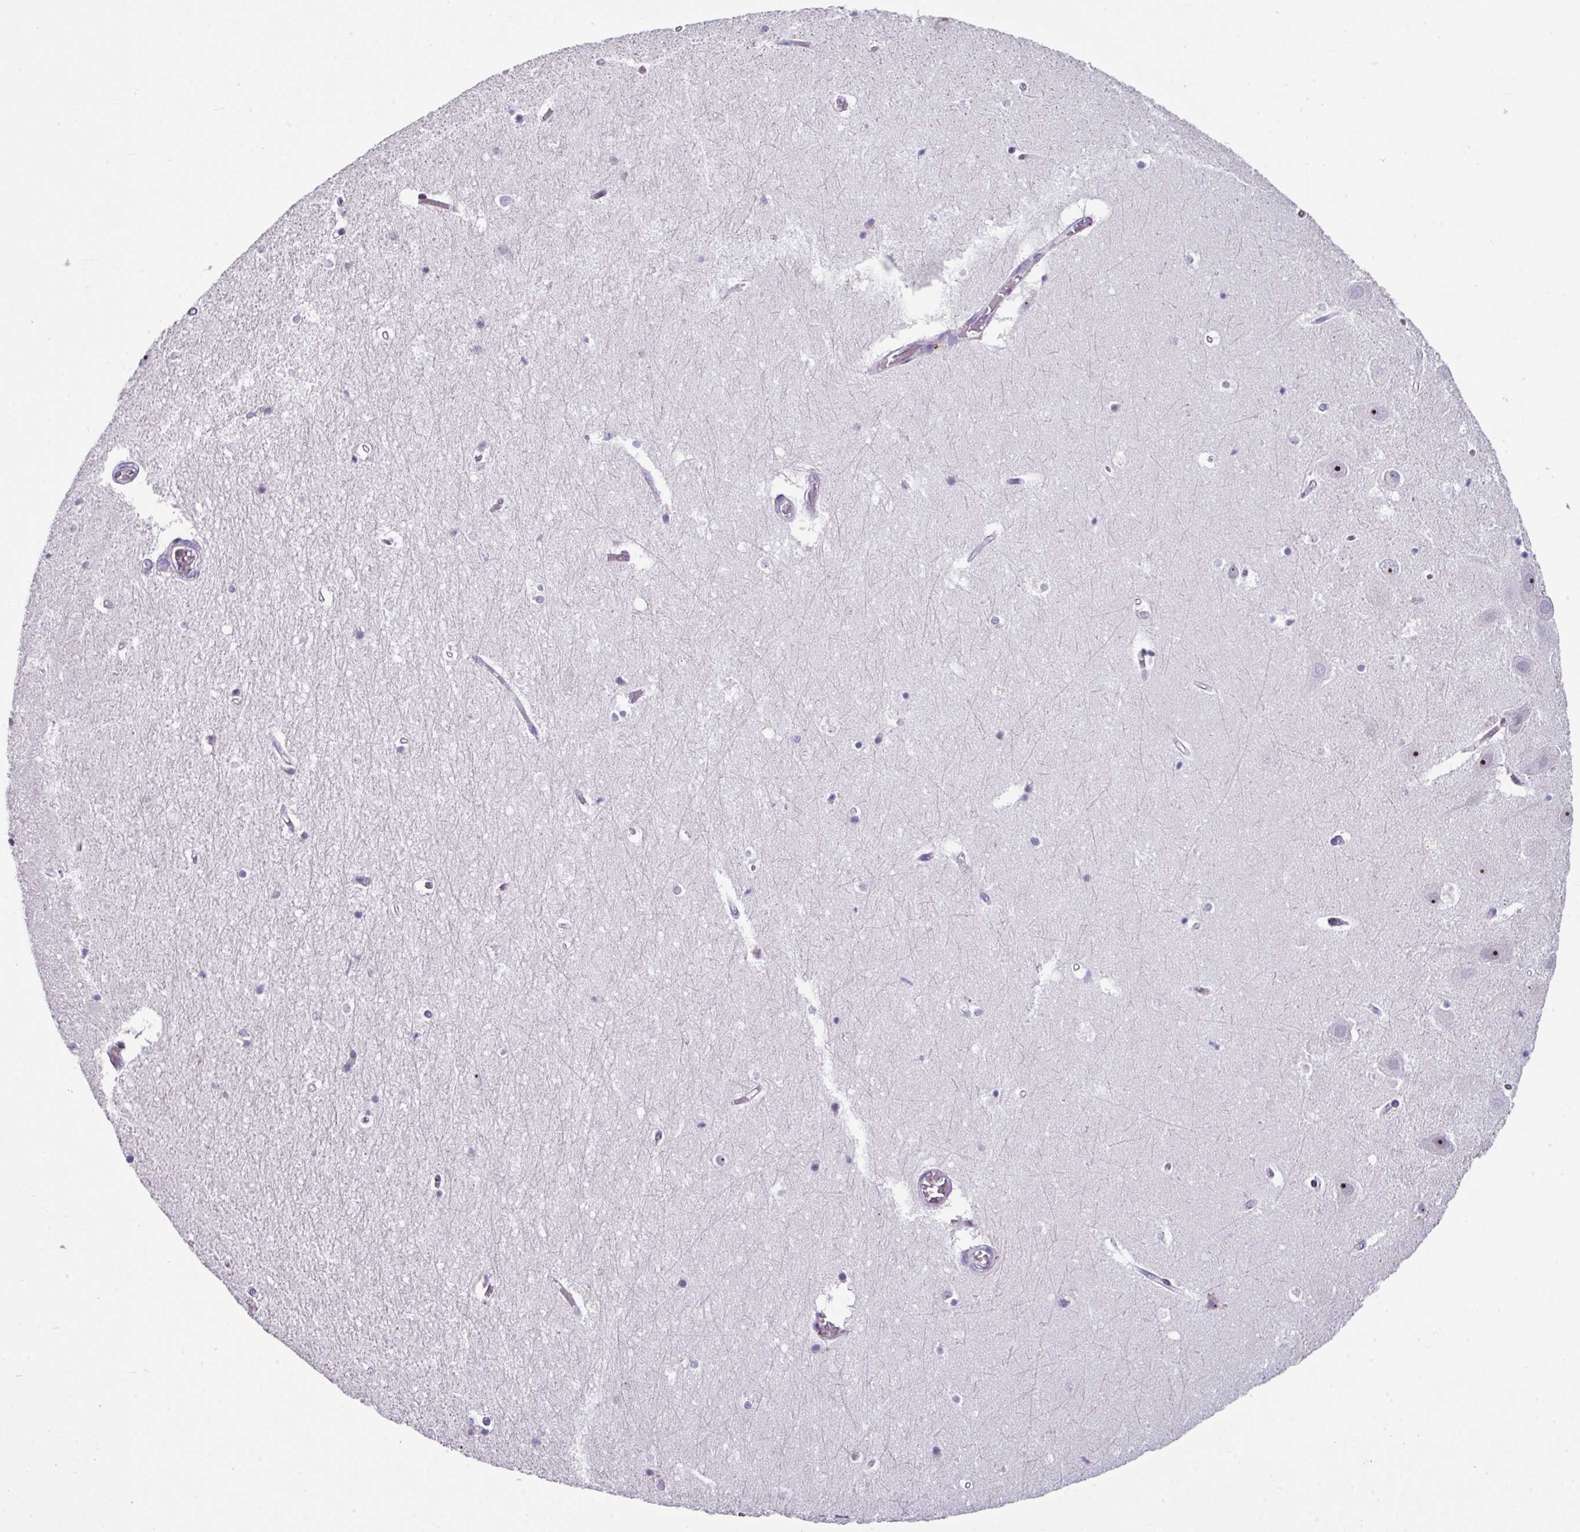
{"staining": {"intensity": "negative", "quantity": "none", "location": "none"}, "tissue": "hippocampus", "cell_type": "Glial cells", "image_type": "normal", "snomed": [{"axis": "morphology", "description": "Normal tissue, NOS"}, {"axis": "topography", "description": "Hippocampus"}], "caption": "DAB (3,3'-diaminobenzidine) immunohistochemical staining of unremarkable hippocampus demonstrates no significant positivity in glial cells. (DAB immunohistochemistry visualized using brightfield microscopy, high magnification).", "gene": "BMS1", "patient": {"sex": "female", "age": 52}}